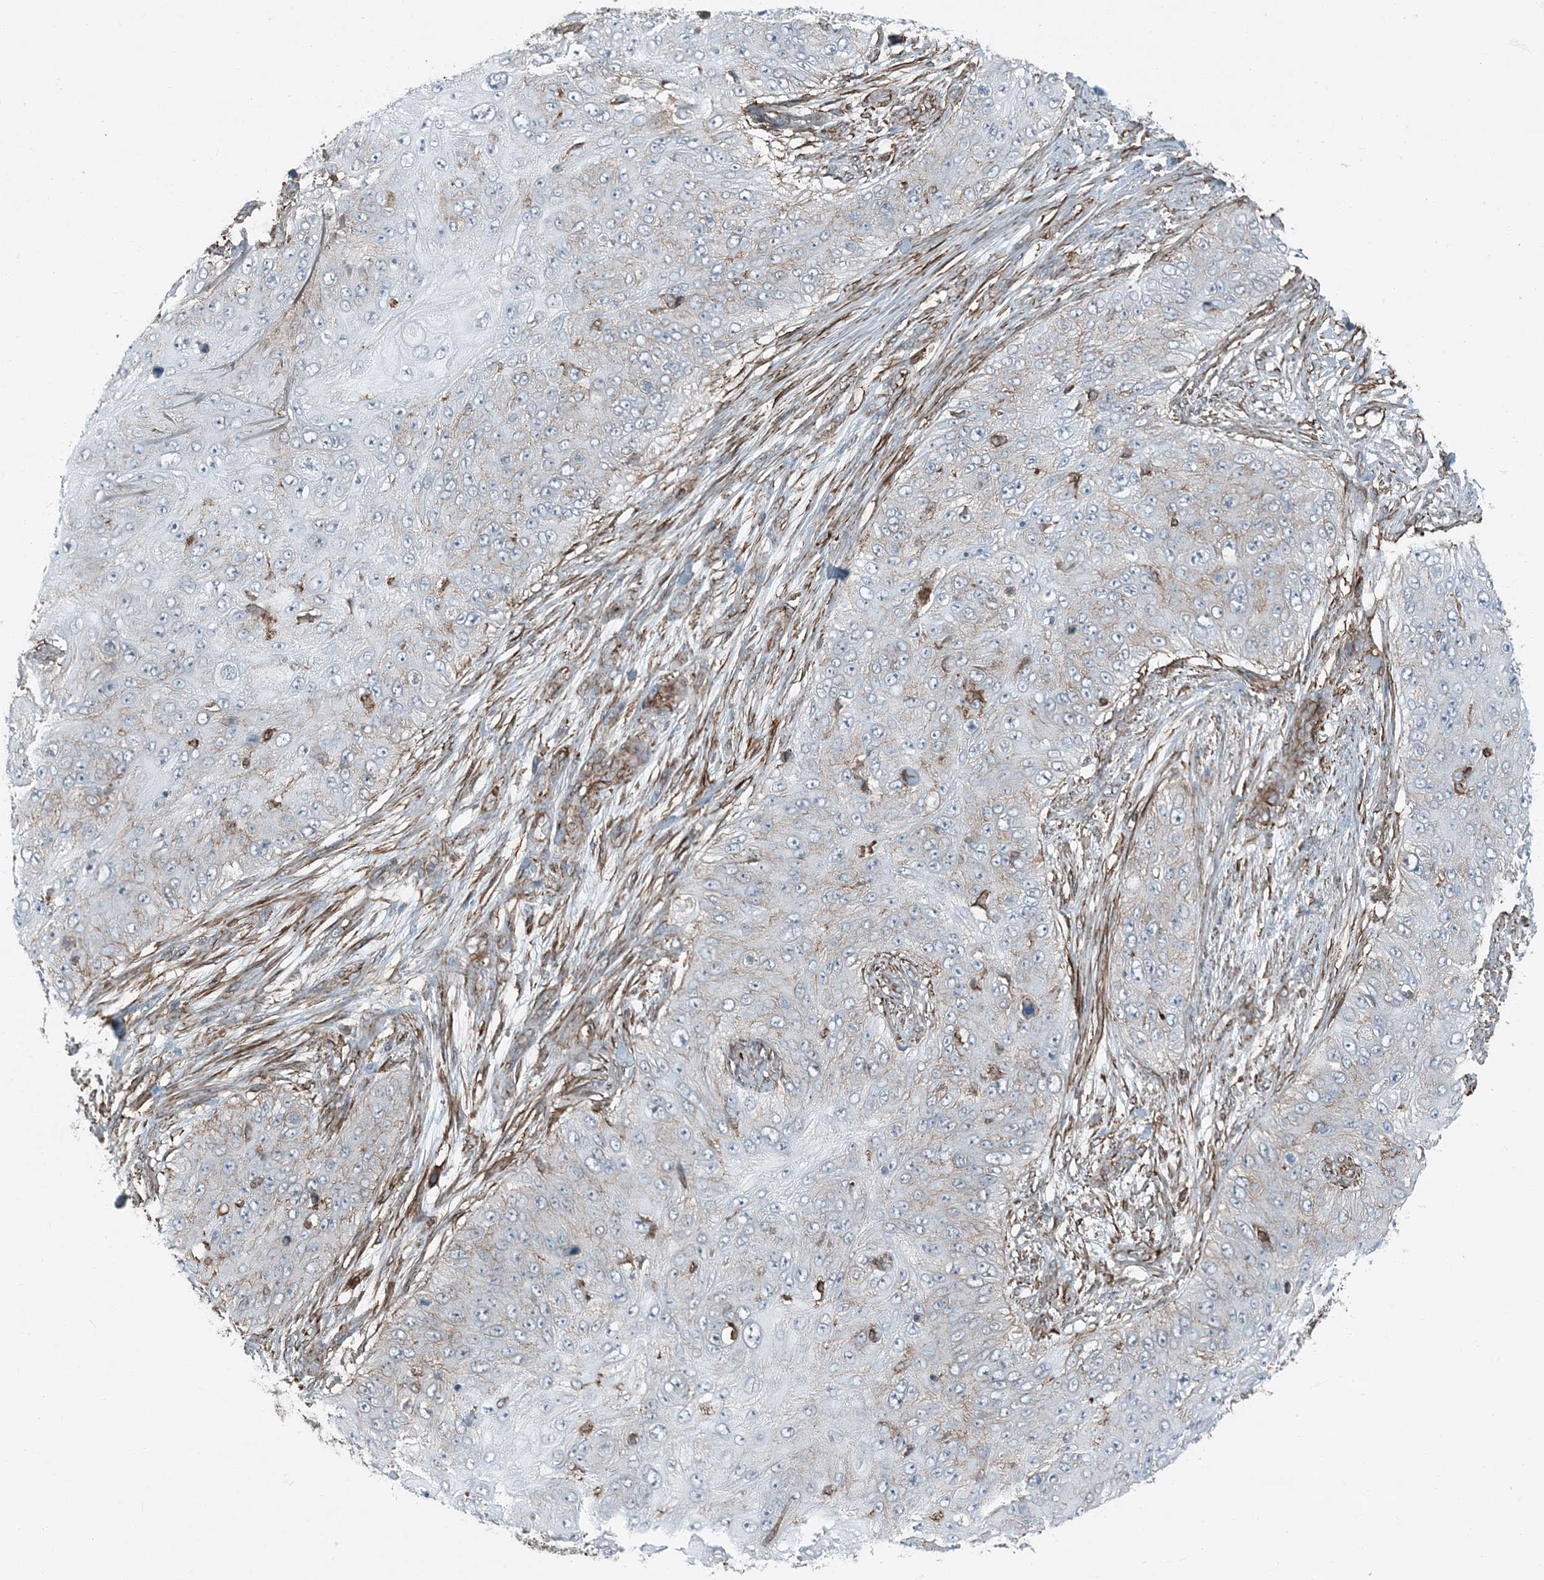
{"staining": {"intensity": "negative", "quantity": "none", "location": "none"}, "tissue": "skin cancer", "cell_type": "Tumor cells", "image_type": "cancer", "snomed": [{"axis": "morphology", "description": "Squamous cell carcinoma, NOS"}, {"axis": "topography", "description": "Skin"}], "caption": "Skin cancer (squamous cell carcinoma) was stained to show a protein in brown. There is no significant expression in tumor cells.", "gene": "APOBEC3C", "patient": {"sex": "female", "age": 80}}